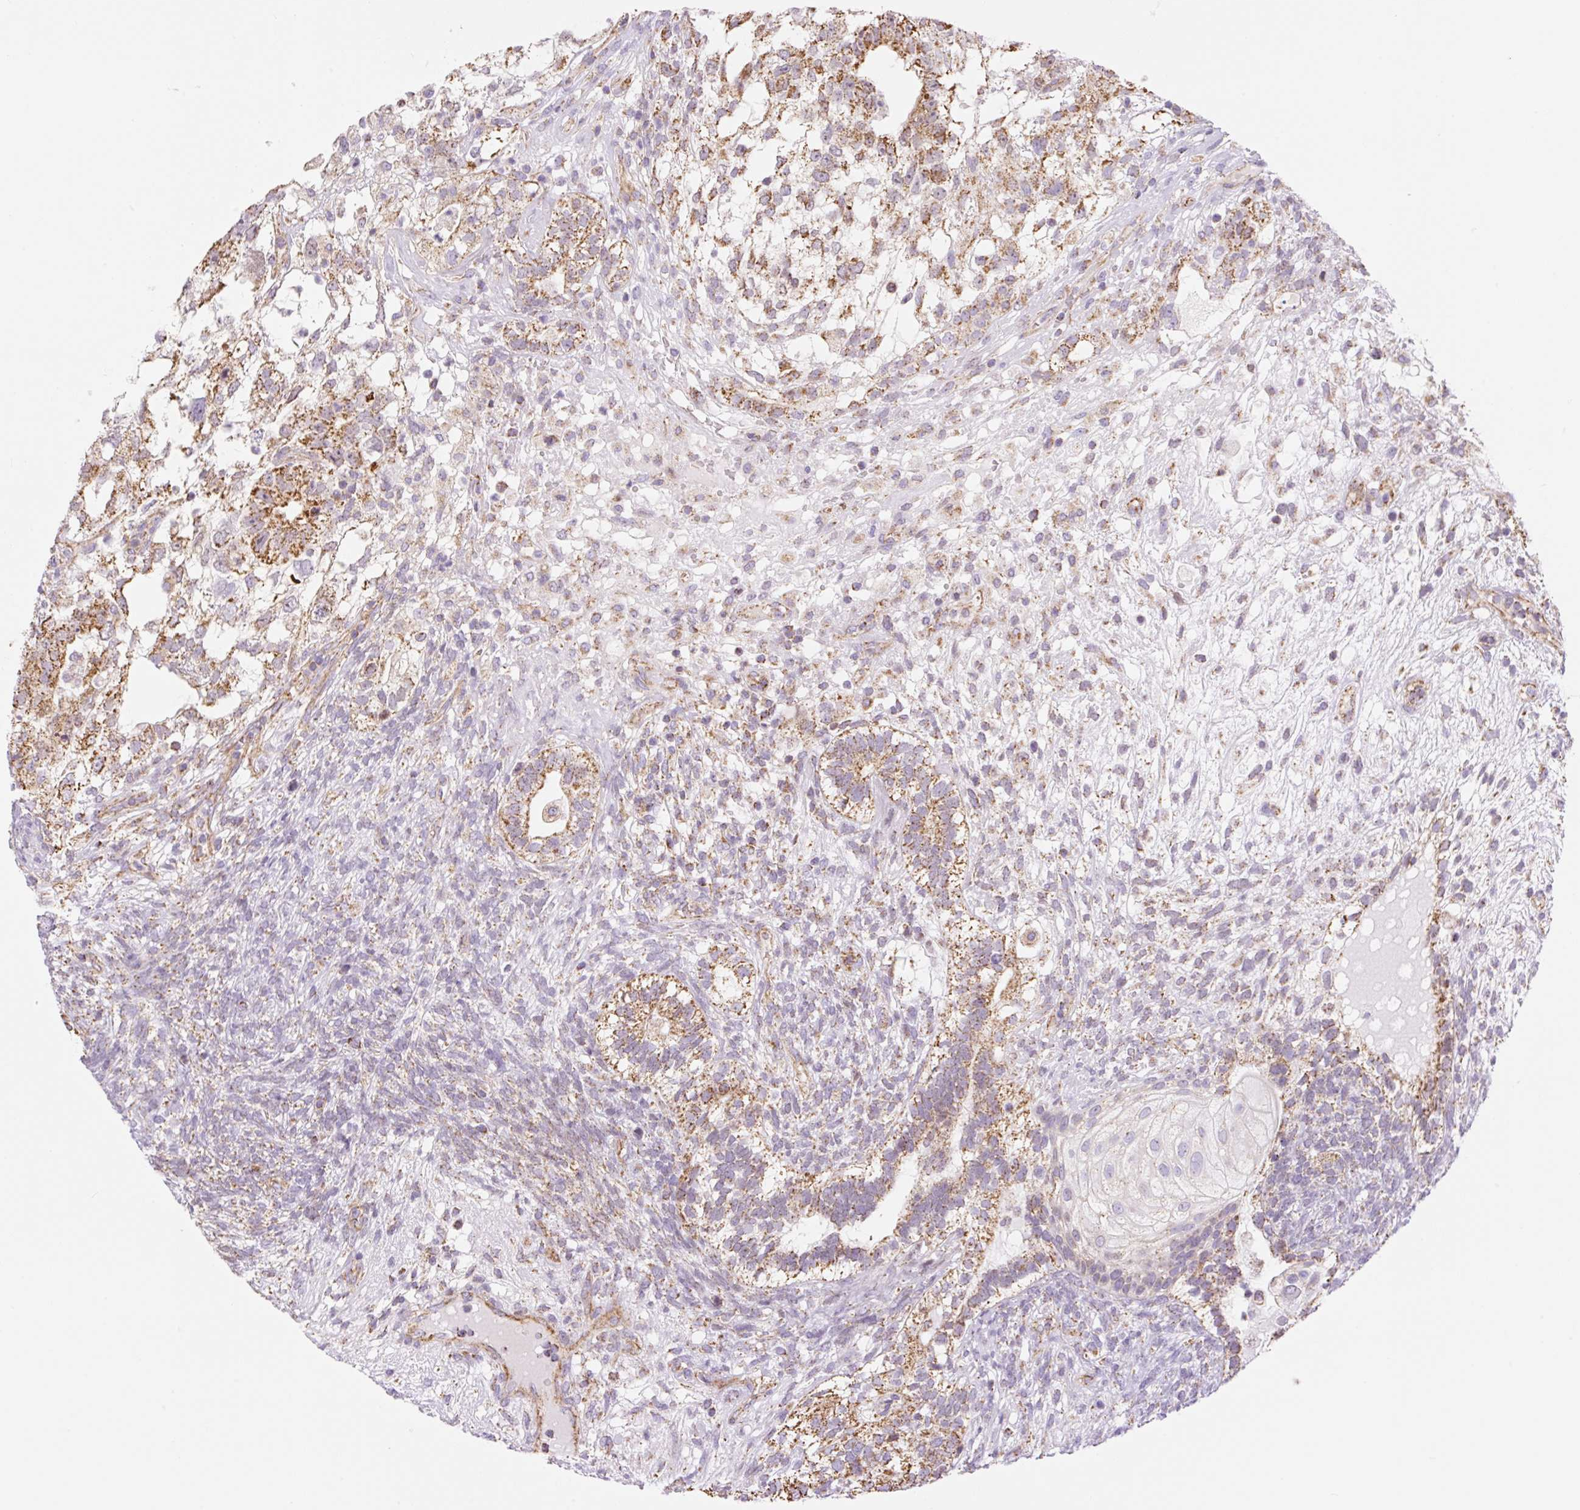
{"staining": {"intensity": "moderate", "quantity": ">75%", "location": "cytoplasmic/membranous"}, "tissue": "testis cancer", "cell_type": "Tumor cells", "image_type": "cancer", "snomed": [{"axis": "morphology", "description": "Seminoma, NOS"}, {"axis": "morphology", "description": "Carcinoma, Embryonal, NOS"}, {"axis": "topography", "description": "Testis"}], "caption": "A brown stain highlights moderate cytoplasmic/membranous expression of a protein in testis cancer (seminoma) tumor cells.", "gene": "ESAM", "patient": {"sex": "male", "age": 41}}